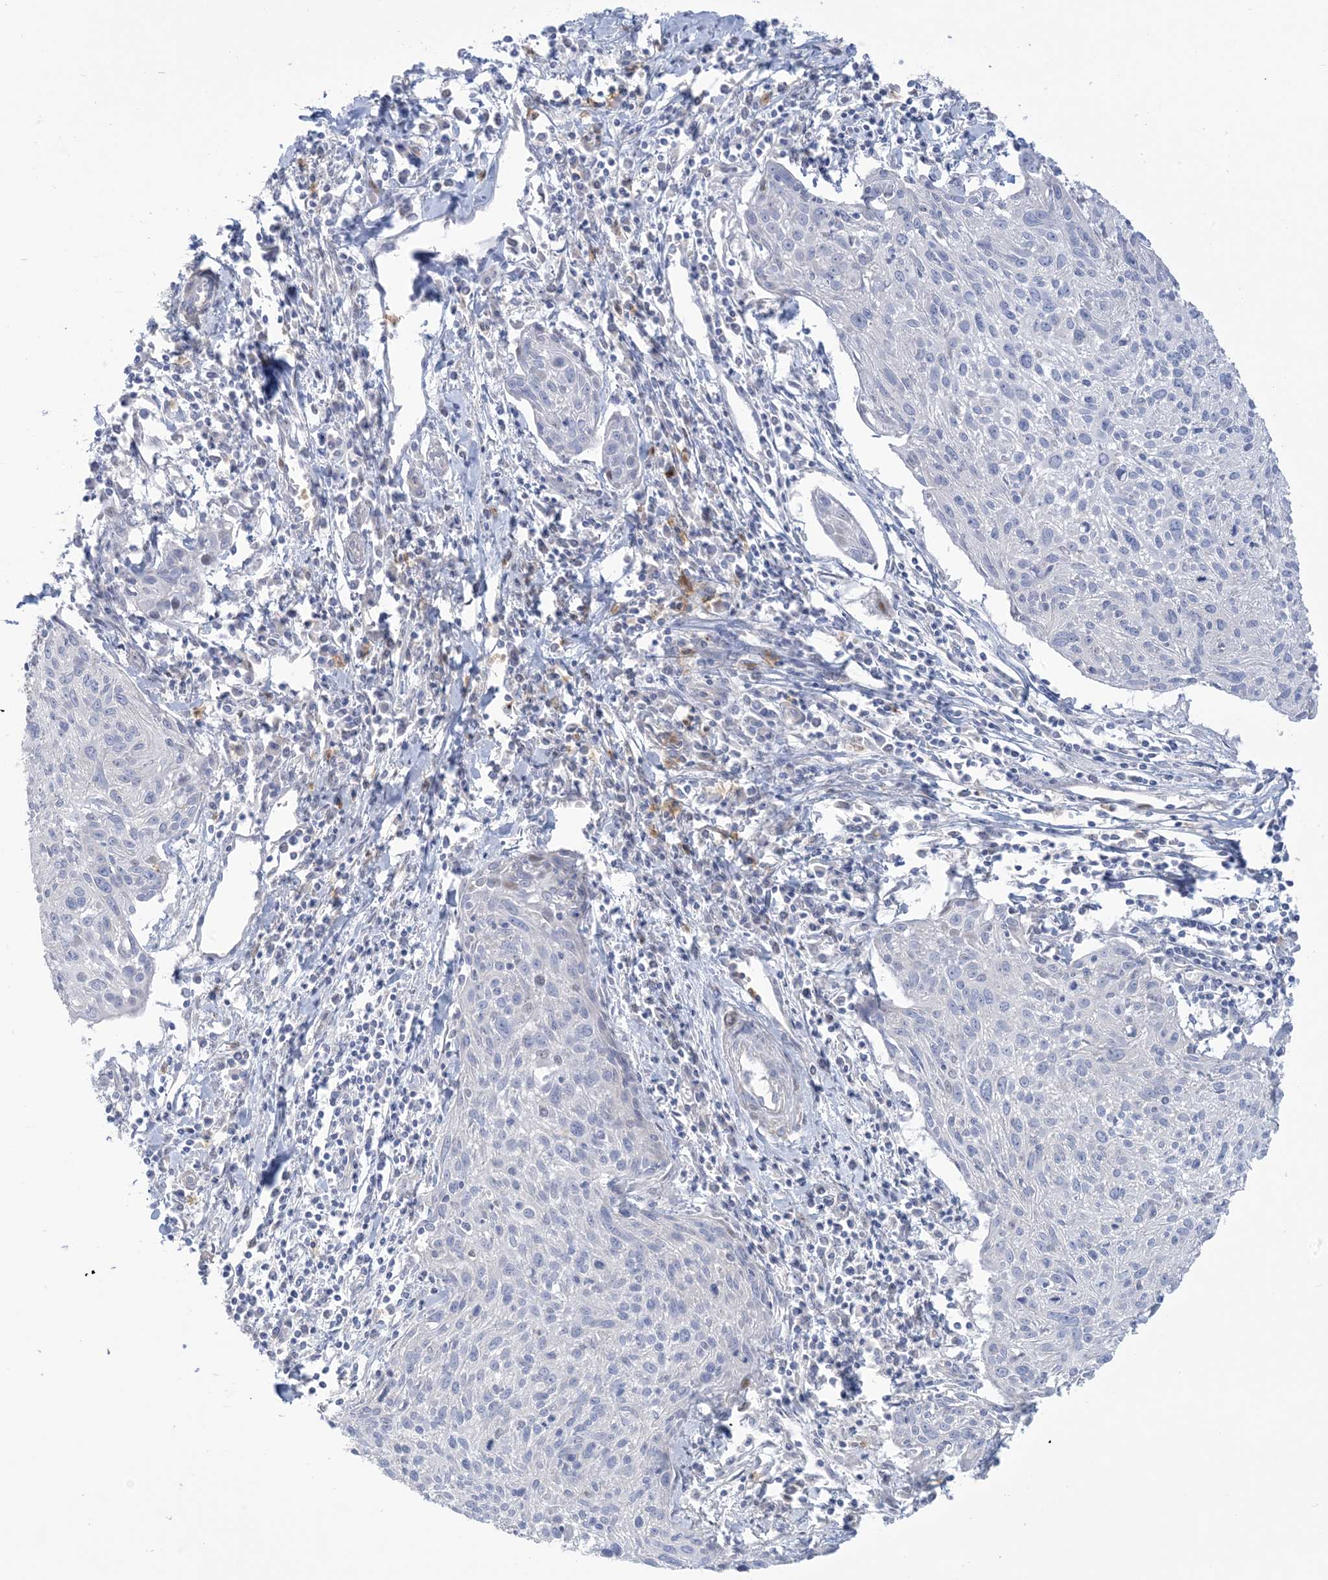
{"staining": {"intensity": "negative", "quantity": "none", "location": "none"}, "tissue": "cervical cancer", "cell_type": "Tumor cells", "image_type": "cancer", "snomed": [{"axis": "morphology", "description": "Squamous cell carcinoma, NOS"}, {"axis": "topography", "description": "Cervix"}], "caption": "Immunohistochemistry (IHC) image of squamous cell carcinoma (cervical) stained for a protein (brown), which reveals no expression in tumor cells.", "gene": "MTHFD2L", "patient": {"sex": "female", "age": 51}}